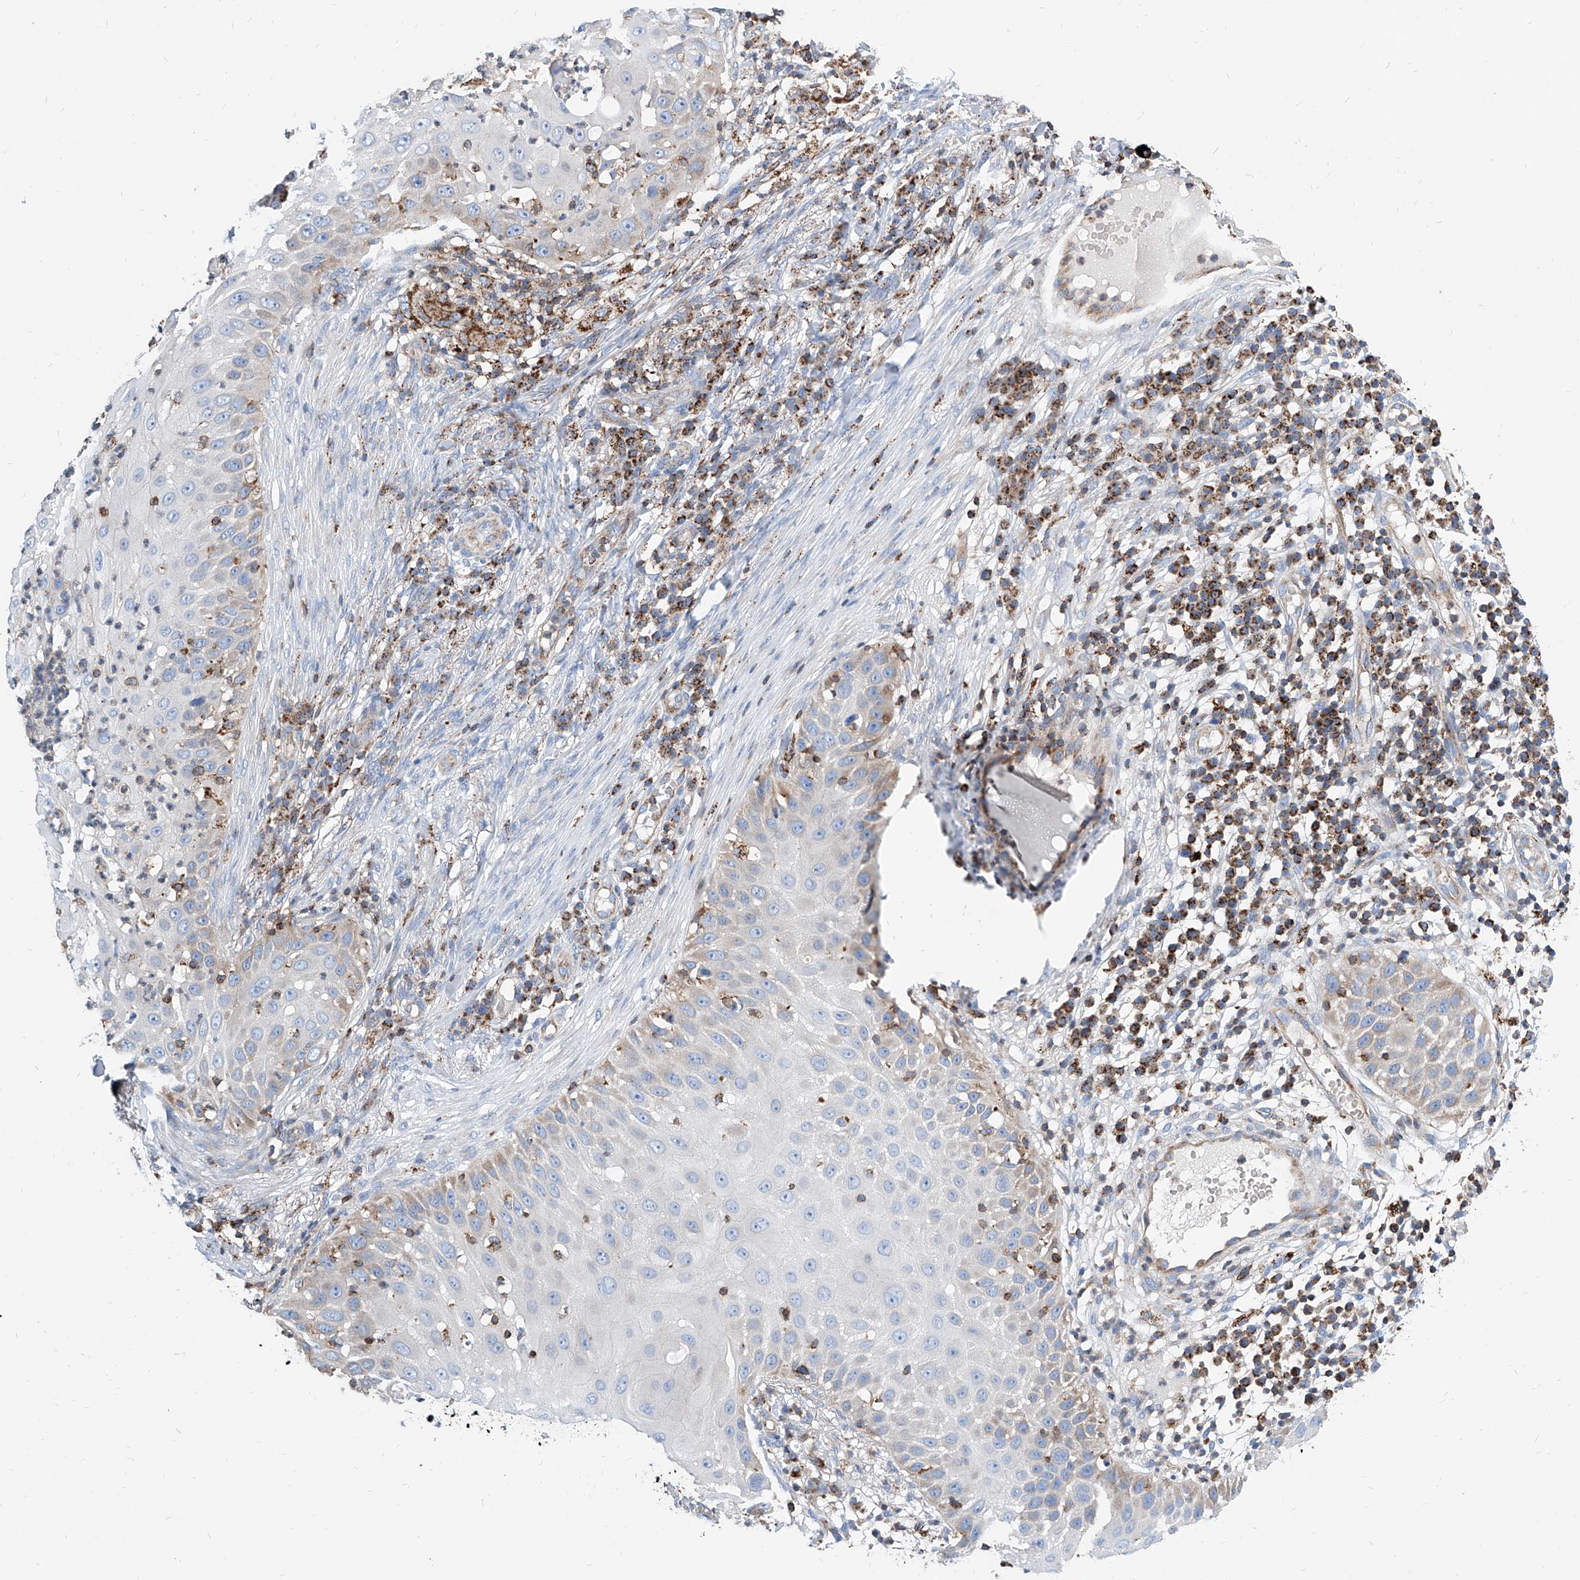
{"staining": {"intensity": "weak", "quantity": "<25%", "location": "cytoplasmic/membranous"}, "tissue": "skin cancer", "cell_type": "Tumor cells", "image_type": "cancer", "snomed": [{"axis": "morphology", "description": "Squamous cell carcinoma, NOS"}, {"axis": "topography", "description": "Skin"}], "caption": "Tumor cells are negative for brown protein staining in skin squamous cell carcinoma.", "gene": "CPNE5", "patient": {"sex": "female", "age": 44}}